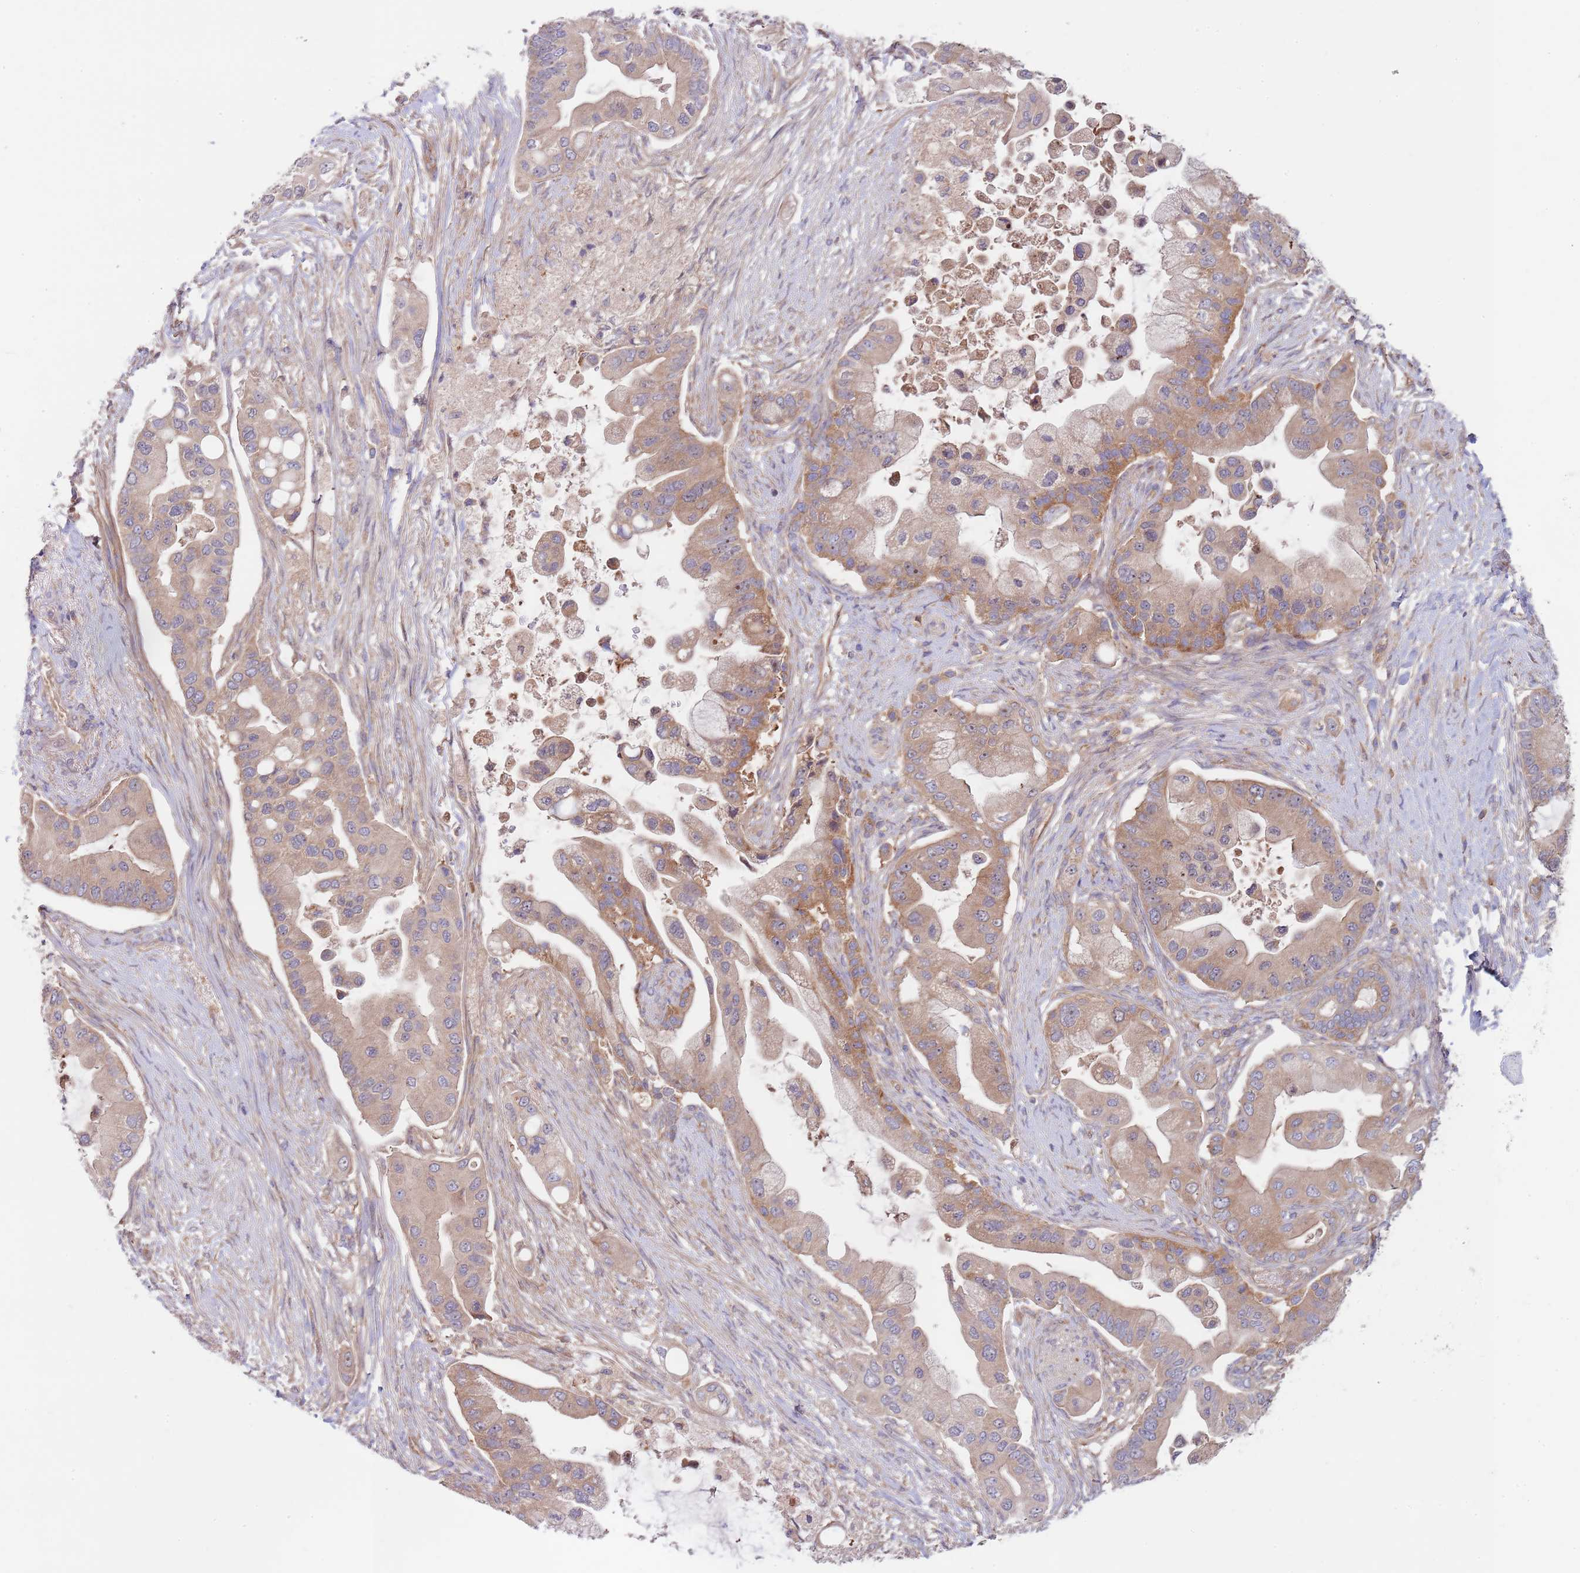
{"staining": {"intensity": "moderate", "quantity": ">75%", "location": "cytoplasmic/membranous"}, "tissue": "pancreatic cancer", "cell_type": "Tumor cells", "image_type": "cancer", "snomed": [{"axis": "morphology", "description": "Adenocarcinoma, NOS"}, {"axis": "topography", "description": "Pancreas"}], "caption": "Protein staining reveals moderate cytoplasmic/membranous expression in approximately >75% of tumor cells in adenocarcinoma (pancreatic).", "gene": "EIF3F", "patient": {"sex": "male", "age": 57}}